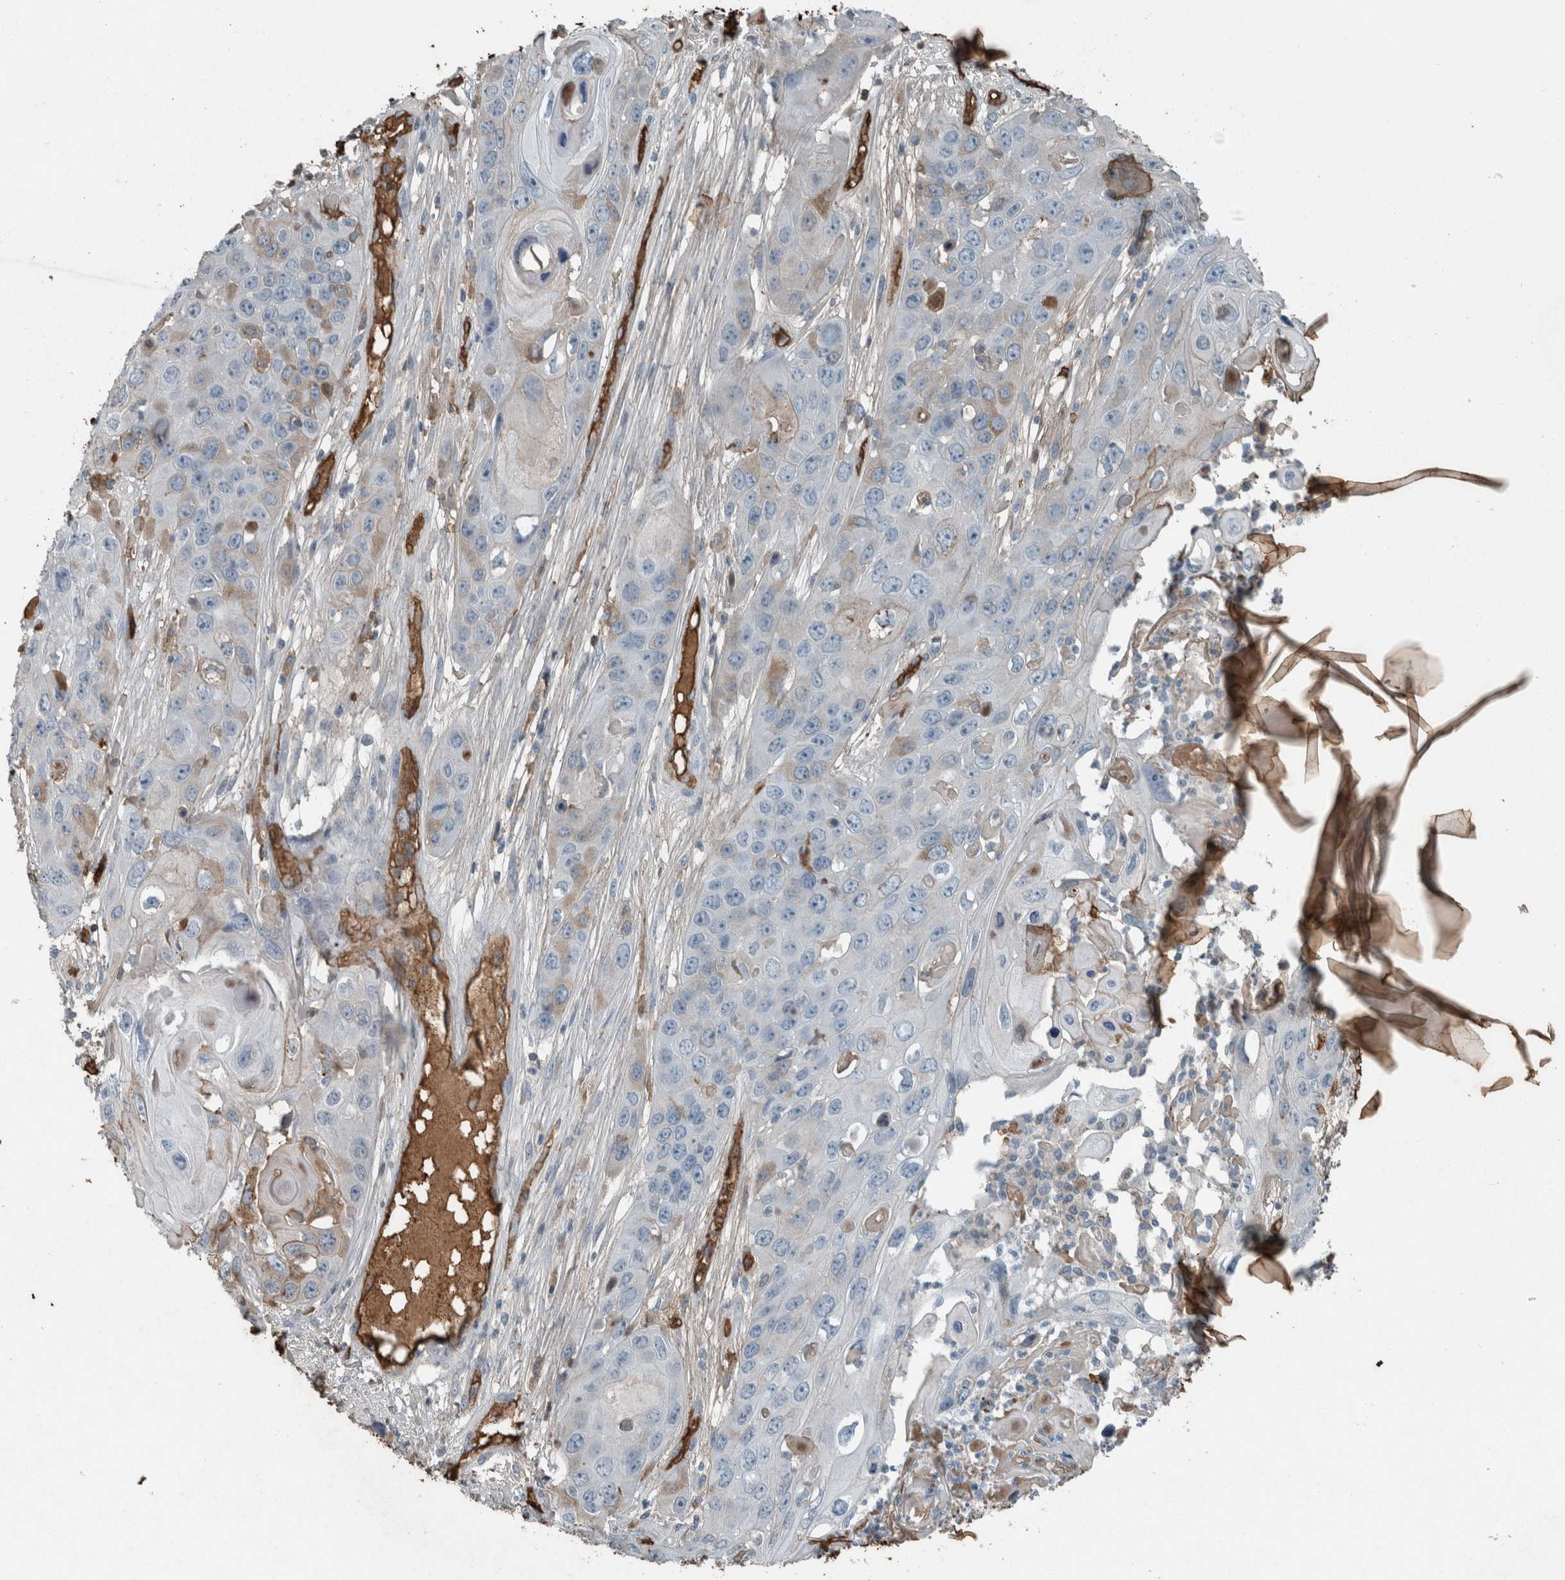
{"staining": {"intensity": "weak", "quantity": "<25%", "location": "cytoplasmic/membranous"}, "tissue": "skin cancer", "cell_type": "Tumor cells", "image_type": "cancer", "snomed": [{"axis": "morphology", "description": "Squamous cell carcinoma, NOS"}, {"axis": "topography", "description": "Skin"}], "caption": "Tumor cells show no significant staining in skin cancer (squamous cell carcinoma).", "gene": "LBP", "patient": {"sex": "male", "age": 55}}